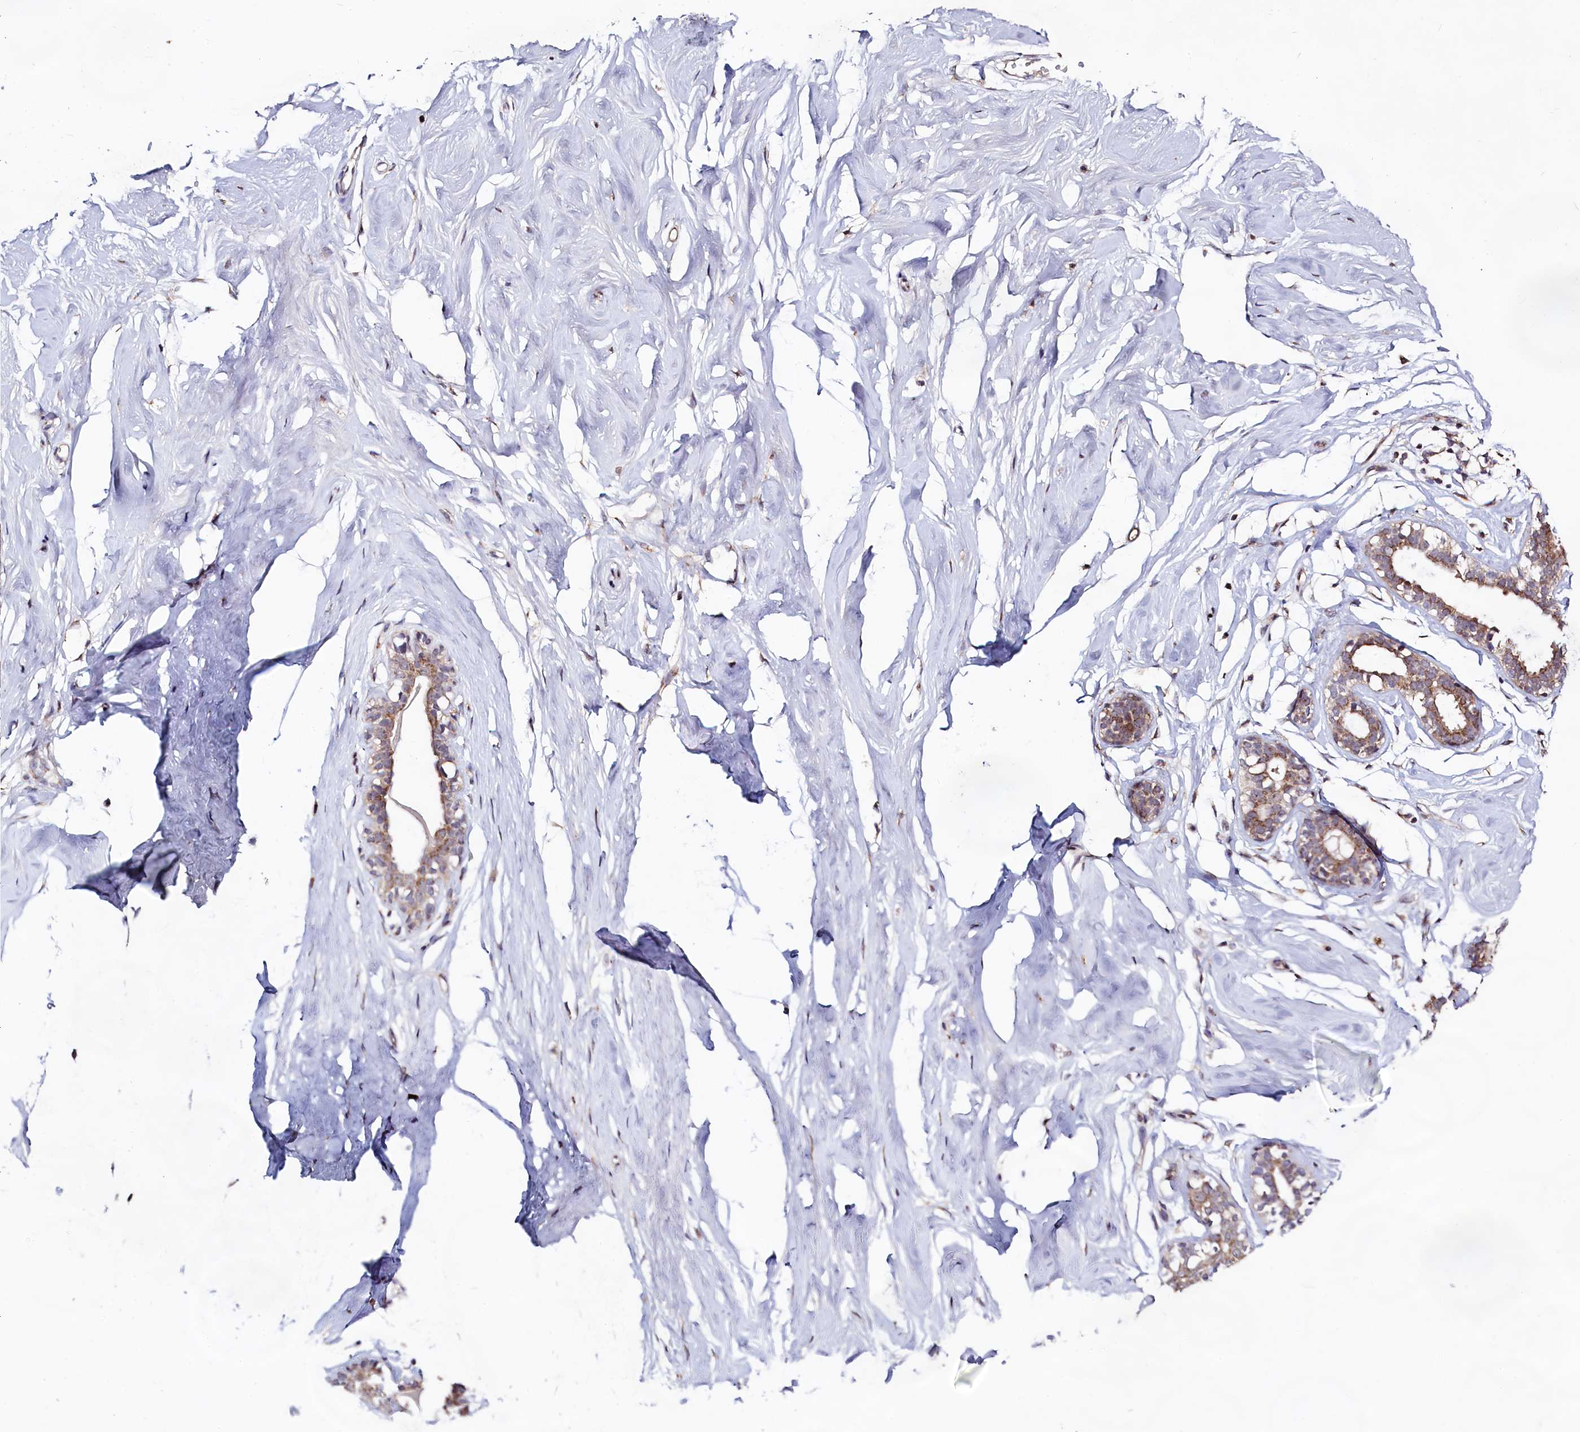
{"staining": {"intensity": "moderate", "quantity": ">75%", "location": "cytoplasmic/membranous,nuclear"}, "tissue": "breast", "cell_type": "Adipocytes", "image_type": "normal", "snomed": [{"axis": "morphology", "description": "Normal tissue, NOS"}, {"axis": "morphology", "description": "Adenoma, NOS"}, {"axis": "topography", "description": "Breast"}], "caption": "Immunohistochemistry (IHC) (DAB (3,3'-diaminobenzidine)) staining of normal human breast exhibits moderate cytoplasmic/membranous,nuclear protein staining in about >75% of adipocytes.", "gene": "SEC24C", "patient": {"sex": "female", "age": 23}}